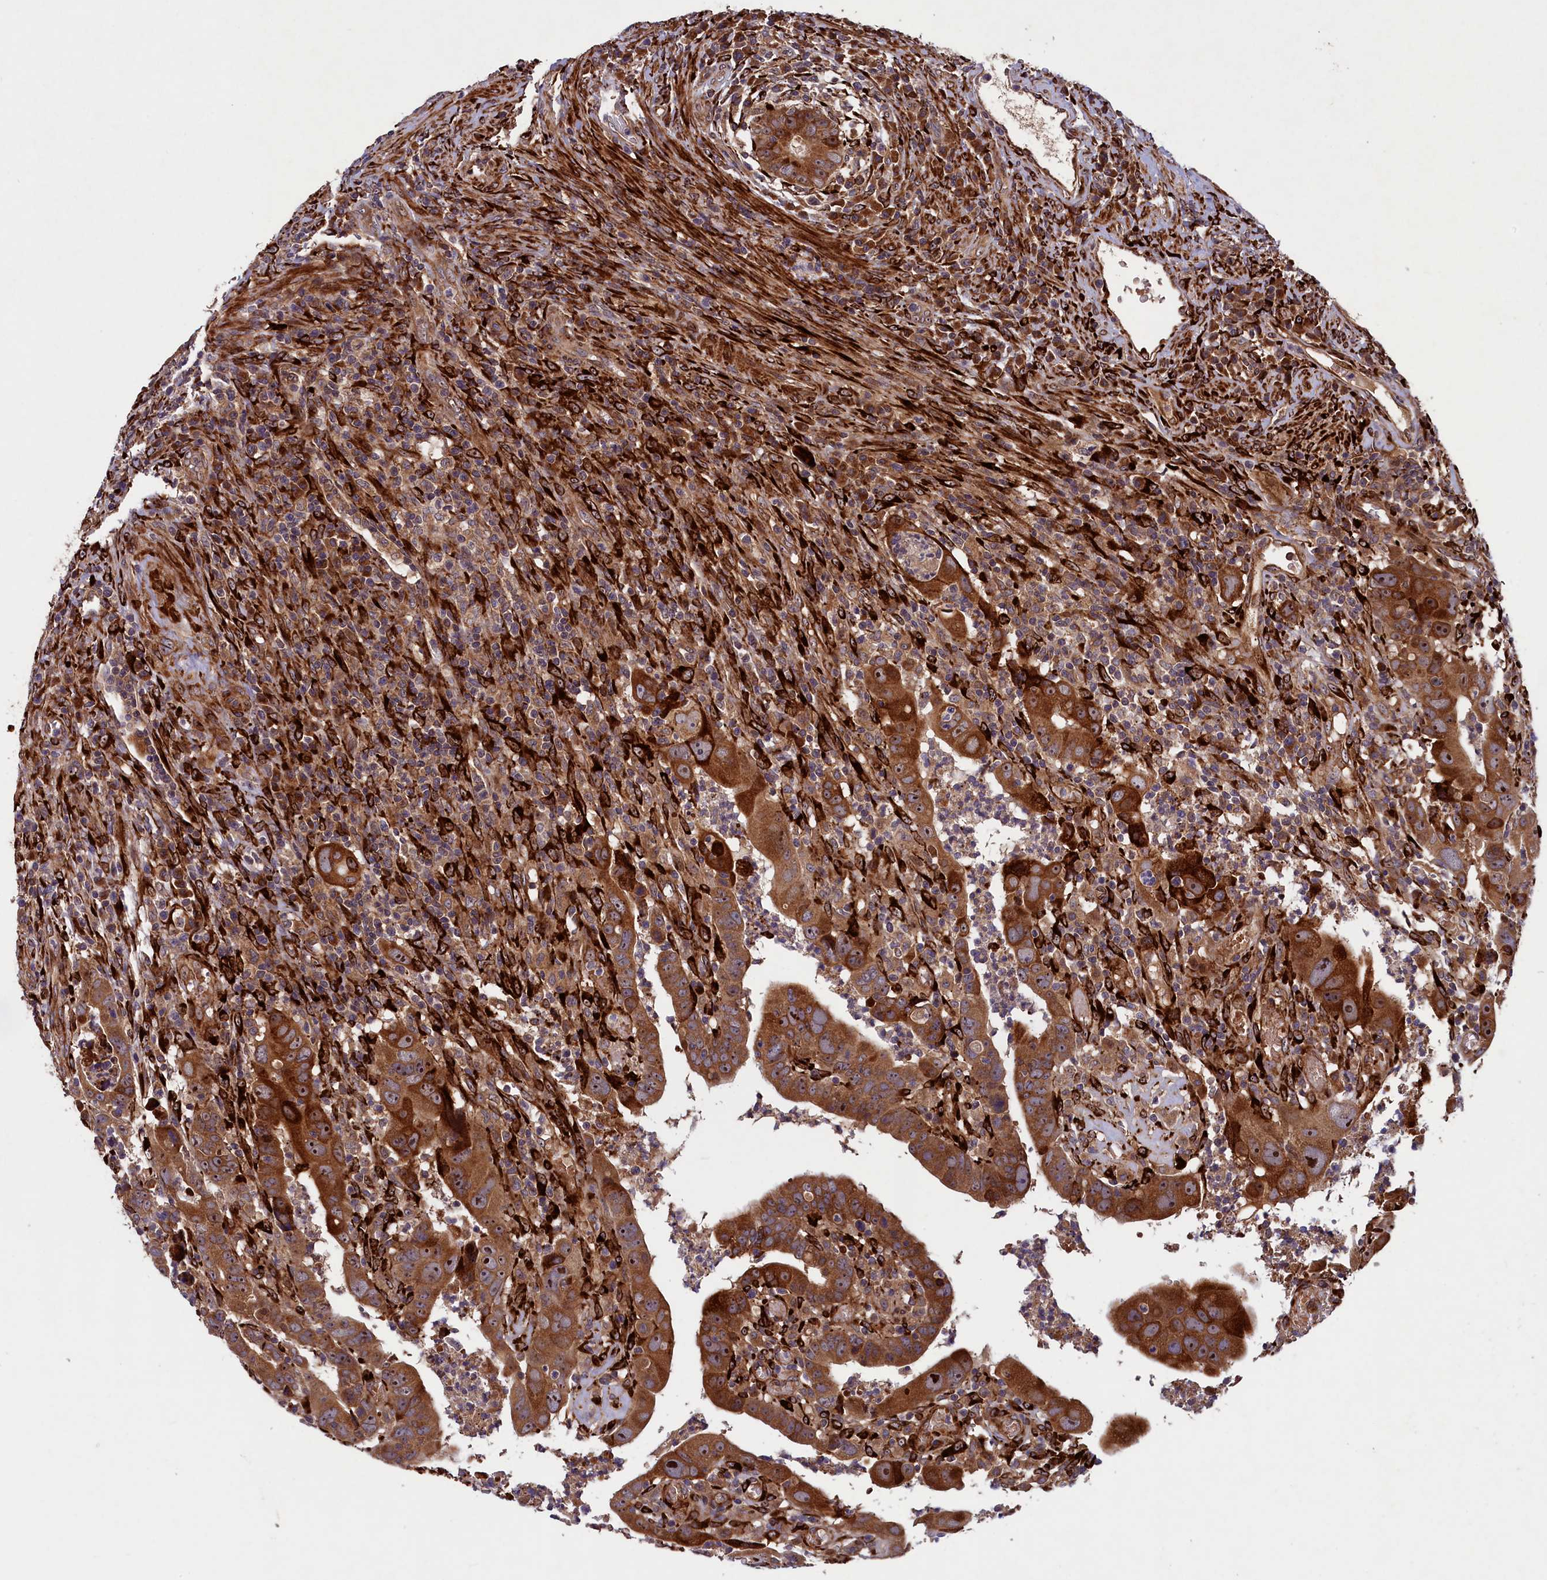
{"staining": {"intensity": "strong", "quantity": ">75%", "location": "cytoplasmic/membranous,nuclear"}, "tissue": "colorectal cancer", "cell_type": "Tumor cells", "image_type": "cancer", "snomed": [{"axis": "morphology", "description": "Normal tissue, NOS"}, {"axis": "morphology", "description": "Adenocarcinoma, NOS"}, {"axis": "topography", "description": "Rectum"}], "caption": "Immunohistochemistry of colorectal adenocarcinoma shows high levels of strong cytoplasmic/membranous and nuclear expression in approximately >75% of tumor cells. (DAB (3,3'-diaminobenzidine) IHC, brown staining for protein, blue staining for nuclei).", "gene": "ARRDC4", "patient": {"sex": "female", "age": 65}}